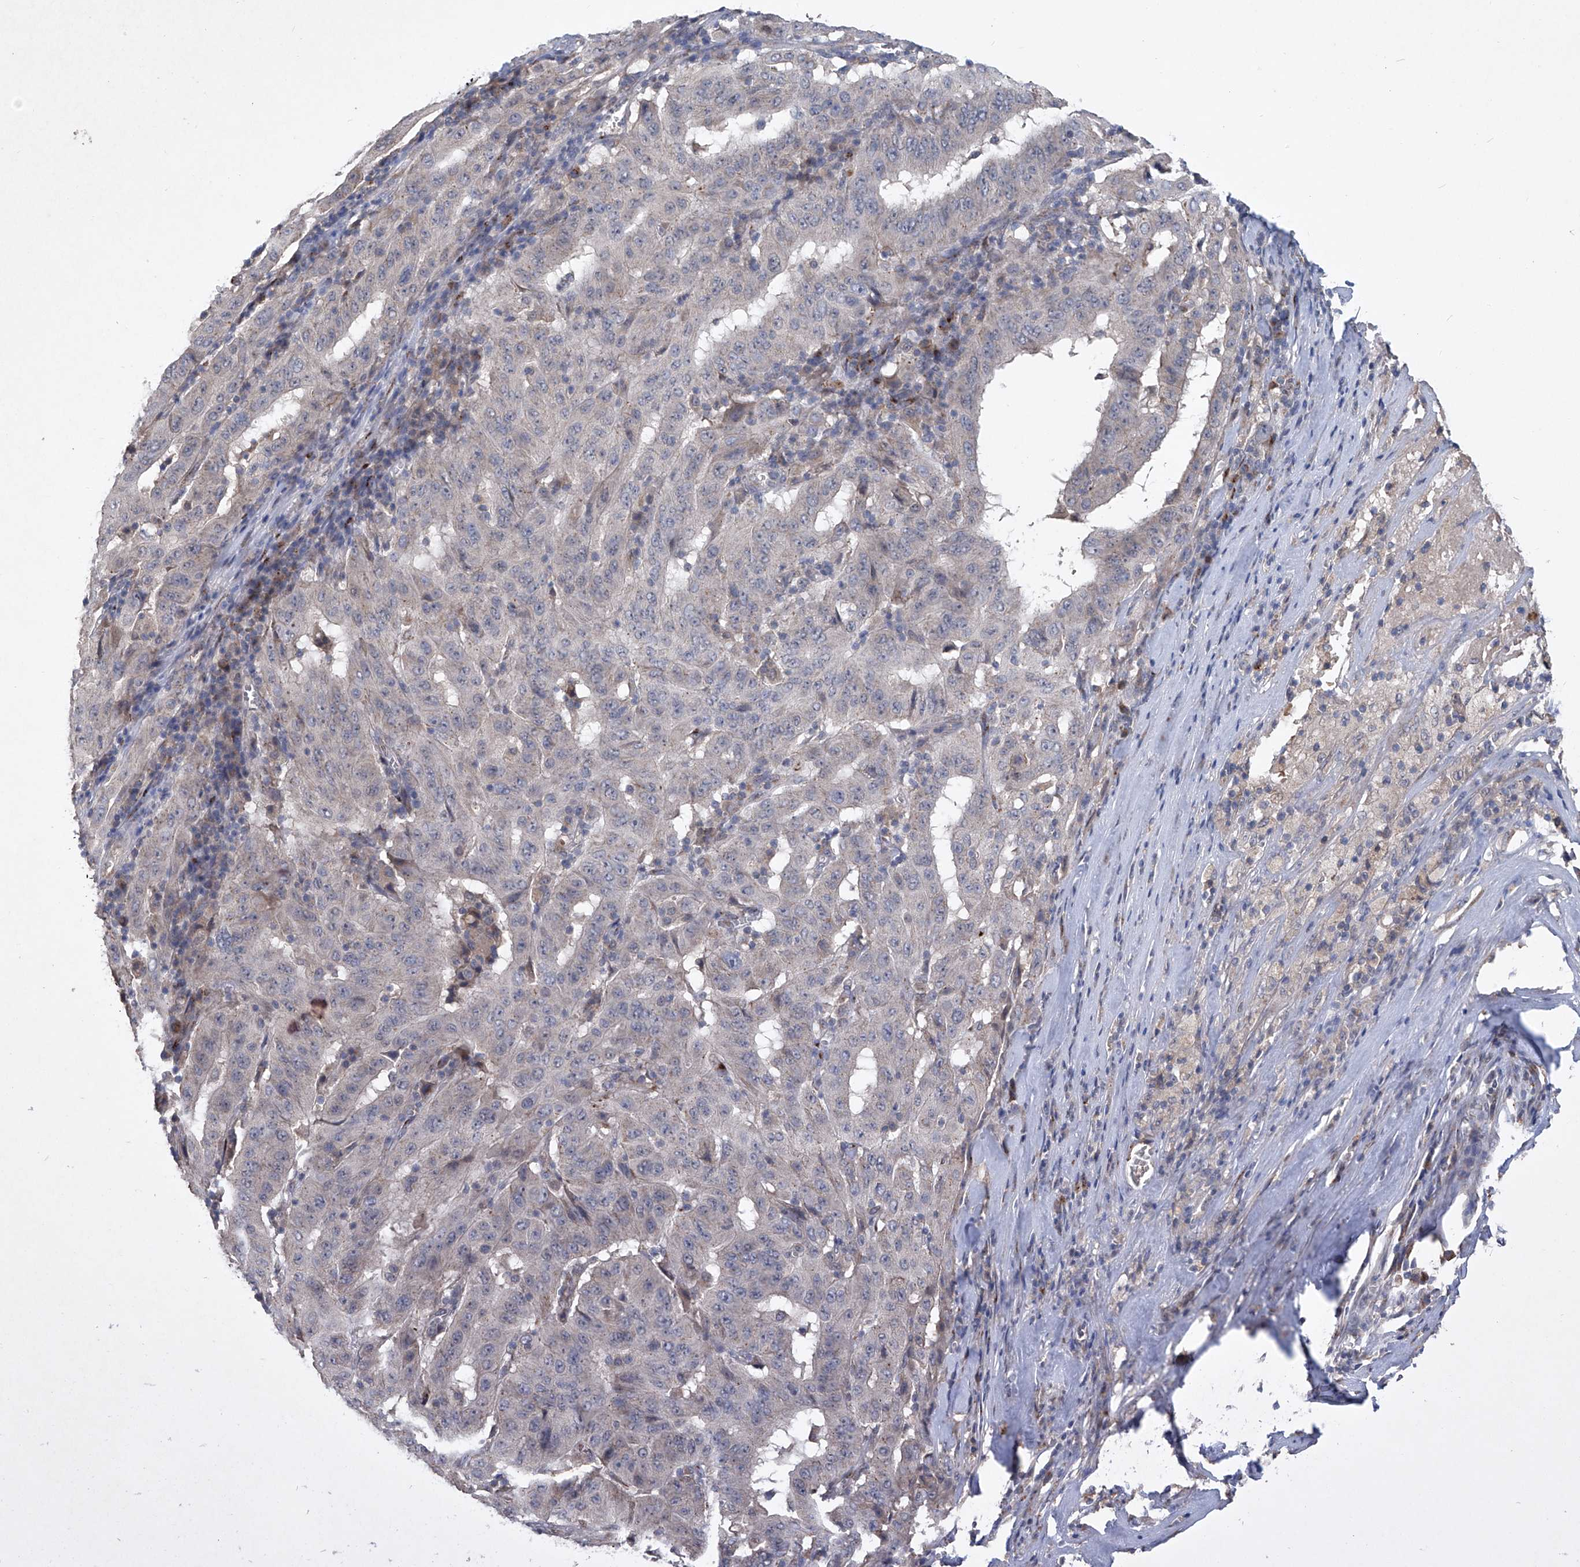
{"staining": {"intensity": "negative", "quantity": "none", "location": "none"}, "tissue": "pancreatic cancer", "cell_type": "Tumor cells", "image_type": "cancer", "snomed": [{"axis": "morphology", "description": "Adenocarcinoma, NOS"}, {"axis": "topography", "description": "Pancreas"}], "caption": "DAB (3,3'-diaminobenzidine) immunohistochemical staining of human pancreatic adenocarcinoma demonstrates no significant expression in tumor cells.", "gene": "PCSK5", "patient": {"sex": "male", "age": 63}}